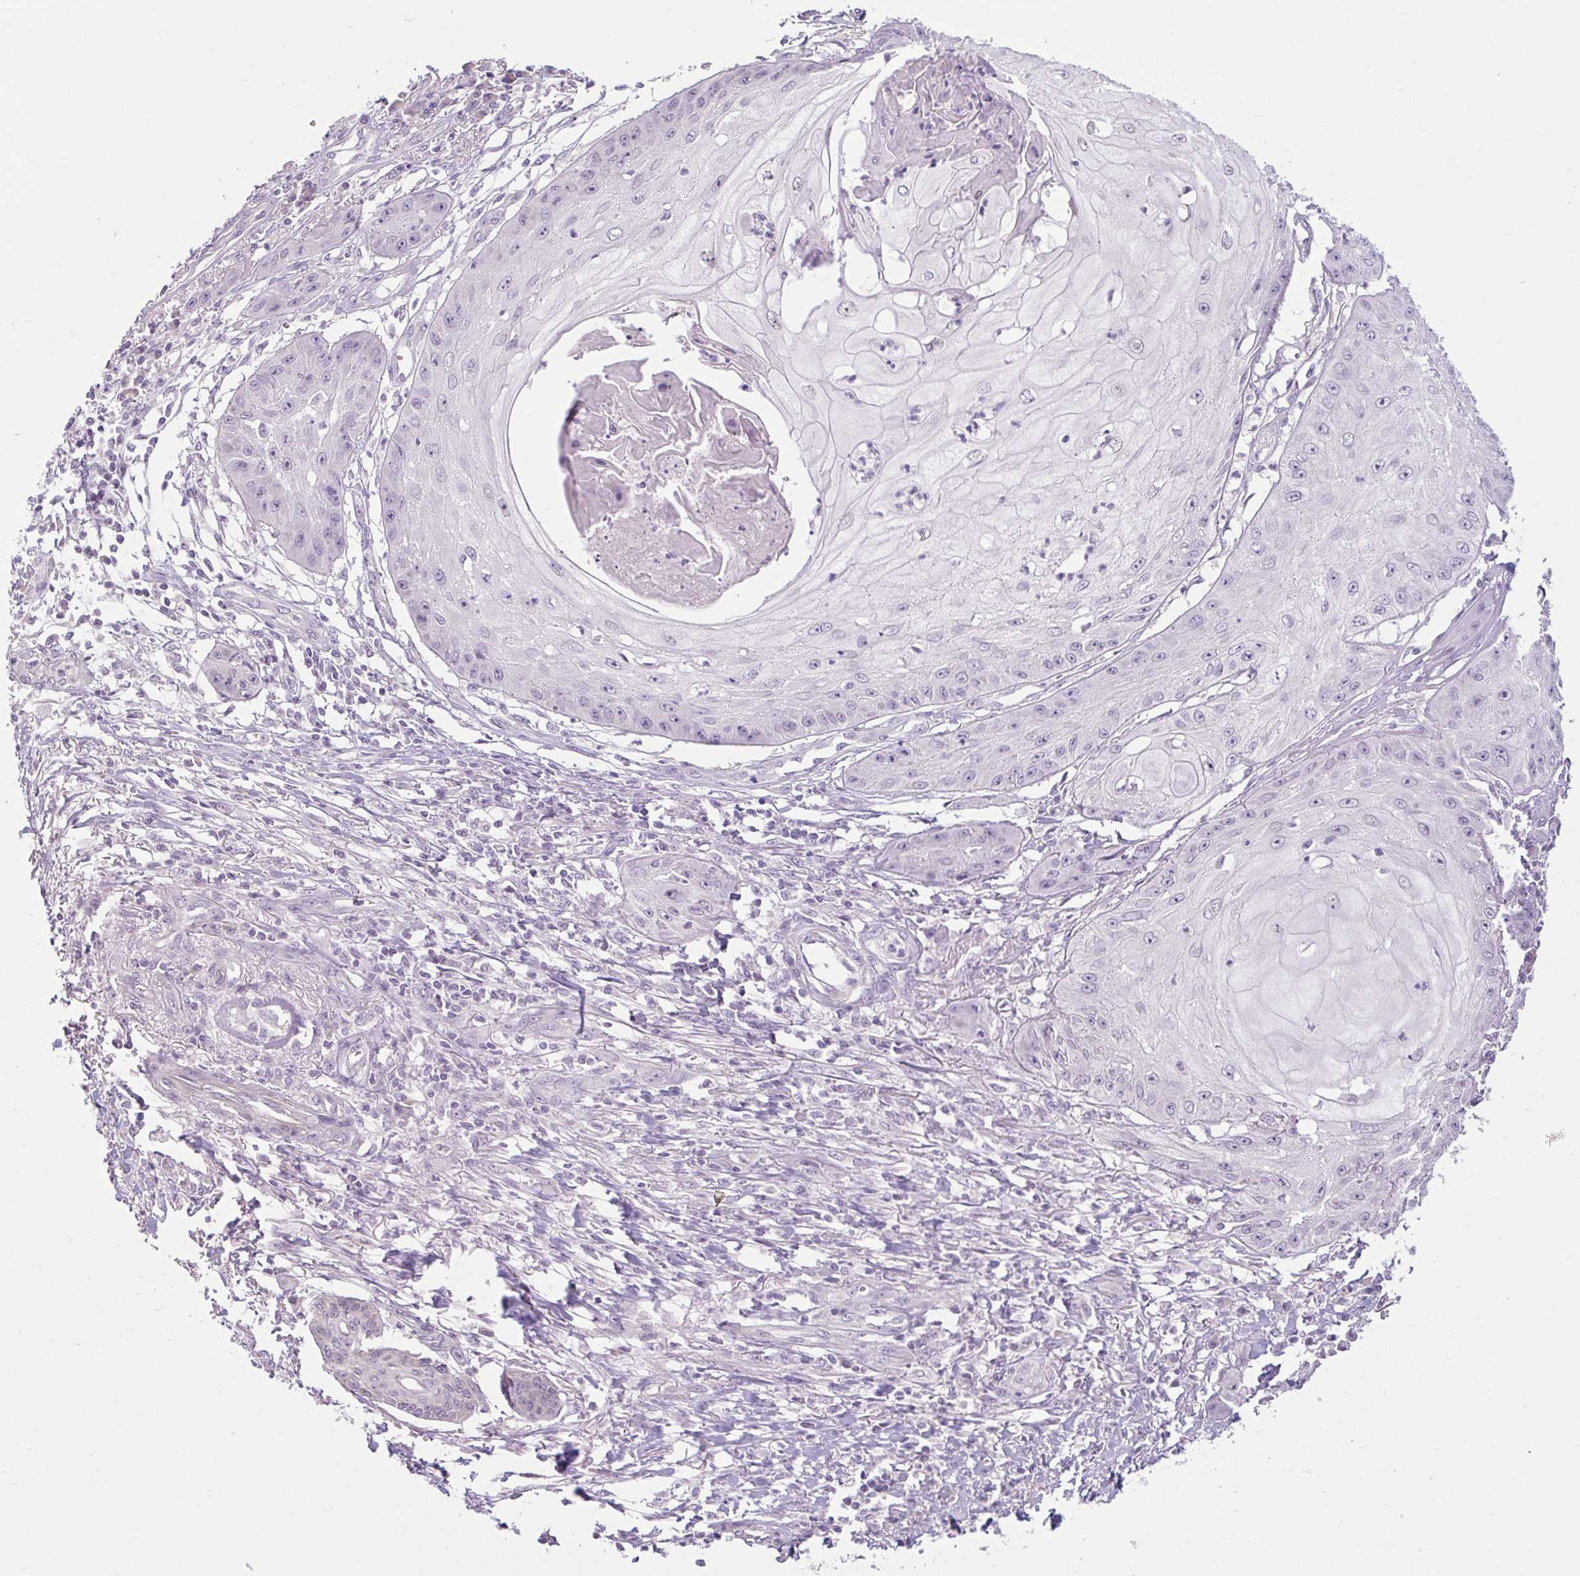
{"staining": {"intensity": "negative", "quantity": "none", "location": "none"}, "tissue": "skin cancer", "cell_type": "Tumor cells", "image_type": "cancer", "snomed": [{"axis": "morphology", "description": "Squamous cell carcinoma, NOS"}, {"axis": "topography", "description": "Skin"}], "caption": "Skin squamous cell carcinoma was stained to show a protein in brown. There is no significant positivity in tumor cells.", "gene": "CDH19", "patient": {"sex": "male", "age": 70}}